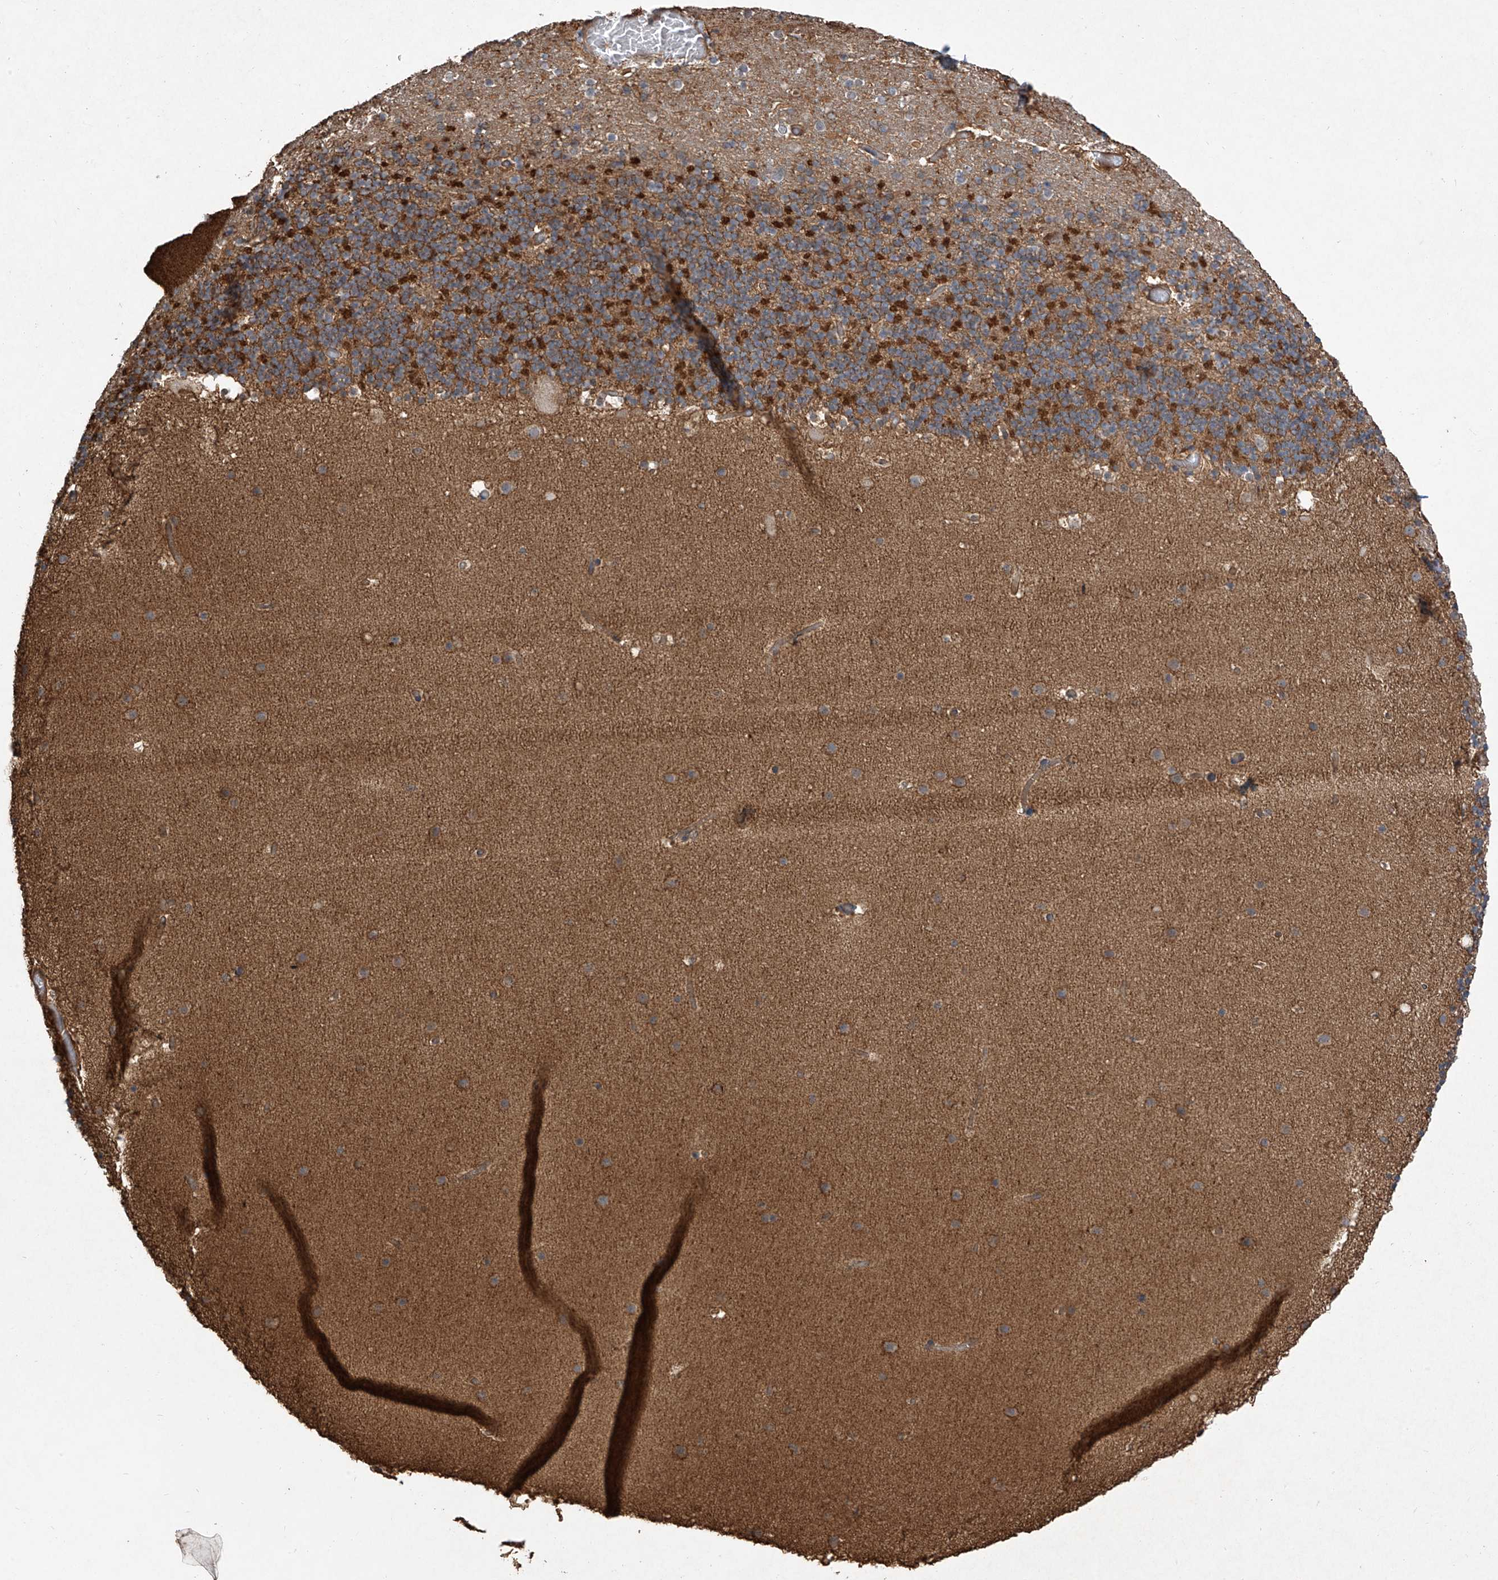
{"staining": {"intensity": "moderate", "quantity": "25%-75%", "location": "cytoplasmic/membranous"}, "tissue": "cerebellum", "cell_type": "Cells in granular layer", "image_type": "normal", "snomed": [{"axis": "morphology", "description": "Normal tissue, NOS"}, {"axis": "topography", "description": "Cerebellum"}], "caption": "Human cerebellum stained for a protein (brown) demonstrates moderate cytoplasmic/membranous positive positivity in approximately 25%-75% of cells in granular layer.", "gene": "AGBL5", "patient": {"sex": "male", "age": 57}}